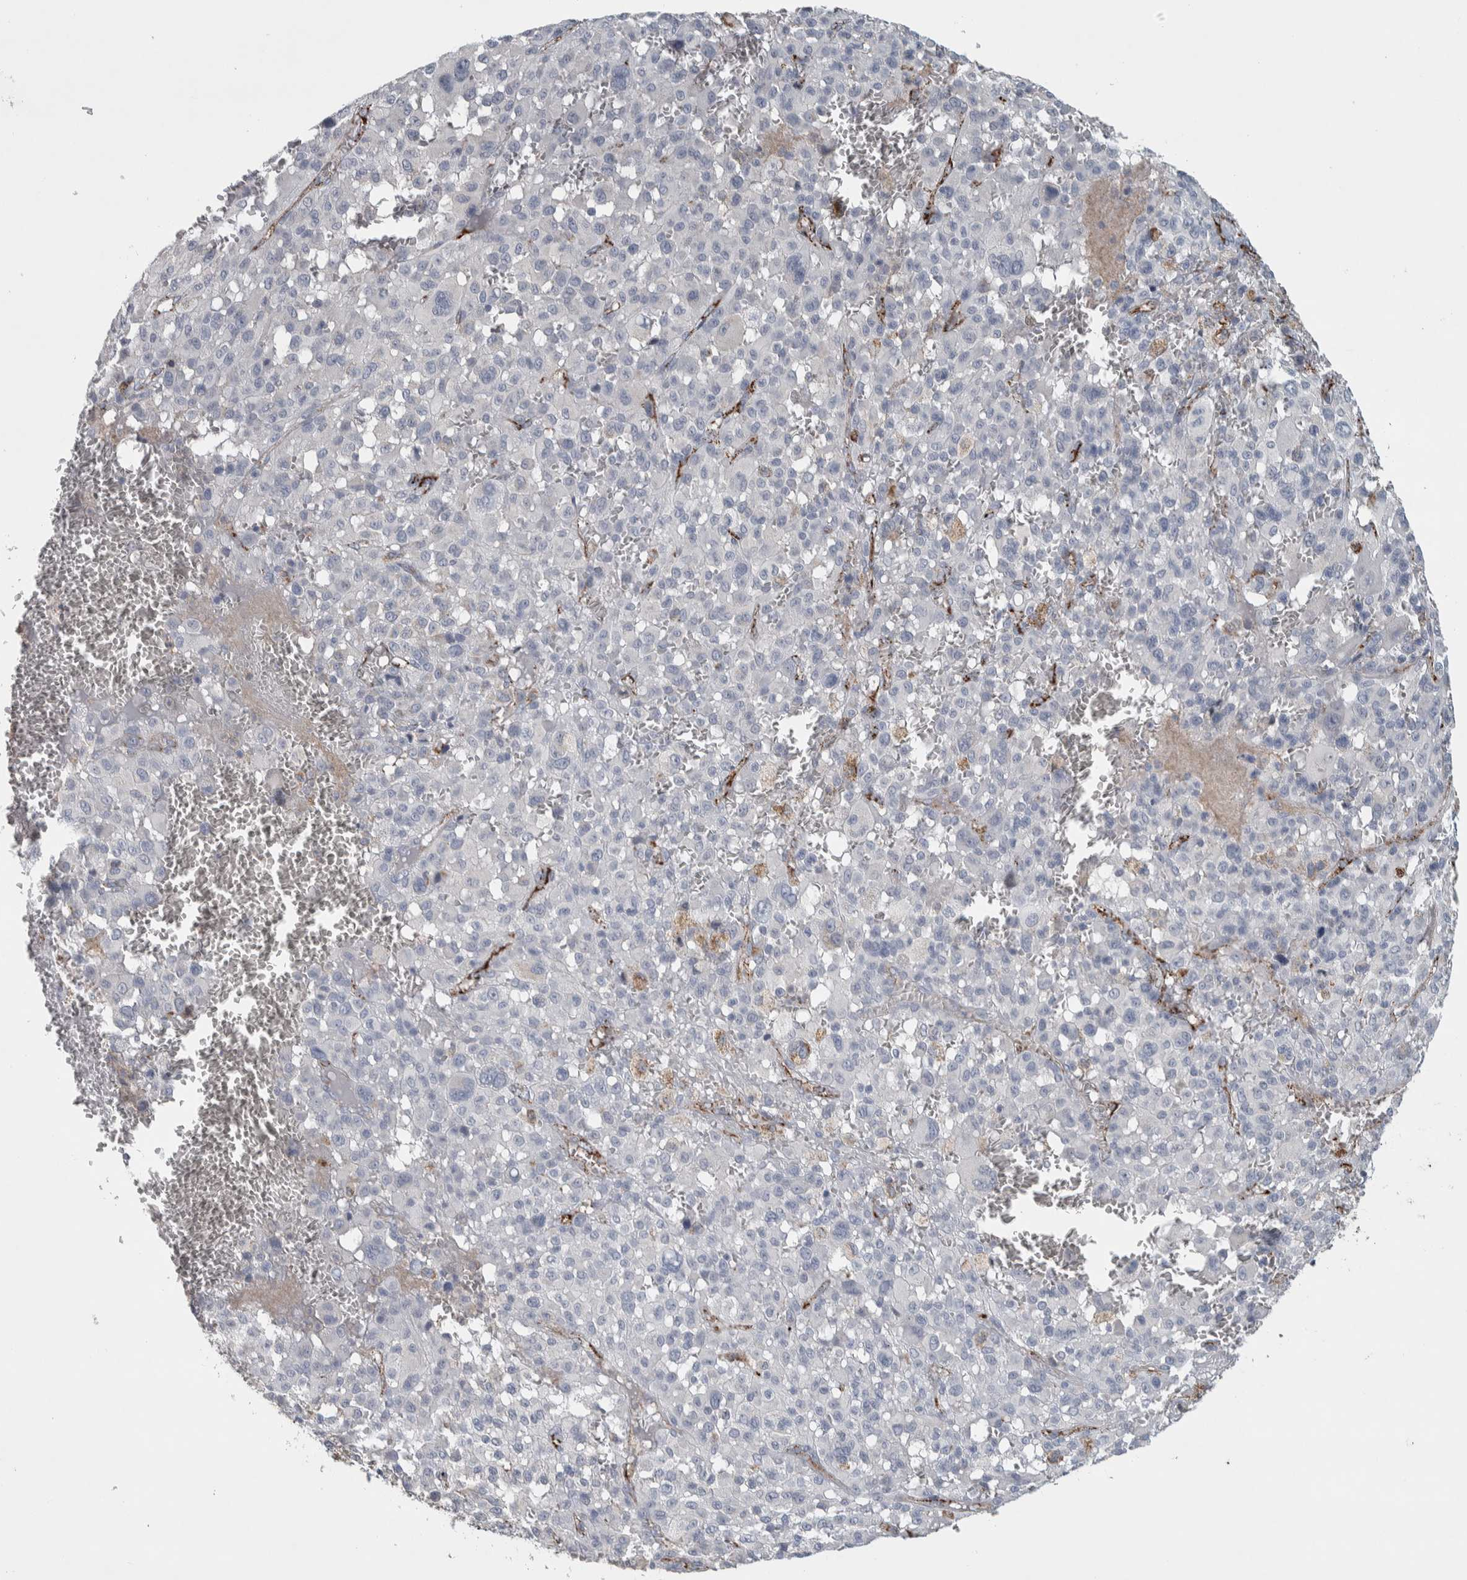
{"staining": {"intensity": "negative", "quantity": "none", "location": "none"}, "tissue": "melanoma", "cell_type": "Tumor cells", "image_type": "cancer", "snomed": [{"axis": "morphology", "description": "Malignant melanoma, Metastatic site"}, {"axis": "topography", "description": "Skin"}], "caption": "High magnification brightfield microscopy of melanoma stained with DAB (3,3'-diaminobenzidine) (brown) and counterstained with hematoxylin (blue): tumor cells show no significant staining. Nuclei are stained in blue.", "gene": "FAM78A", "patient": {"sex": "female", "age": 74}}